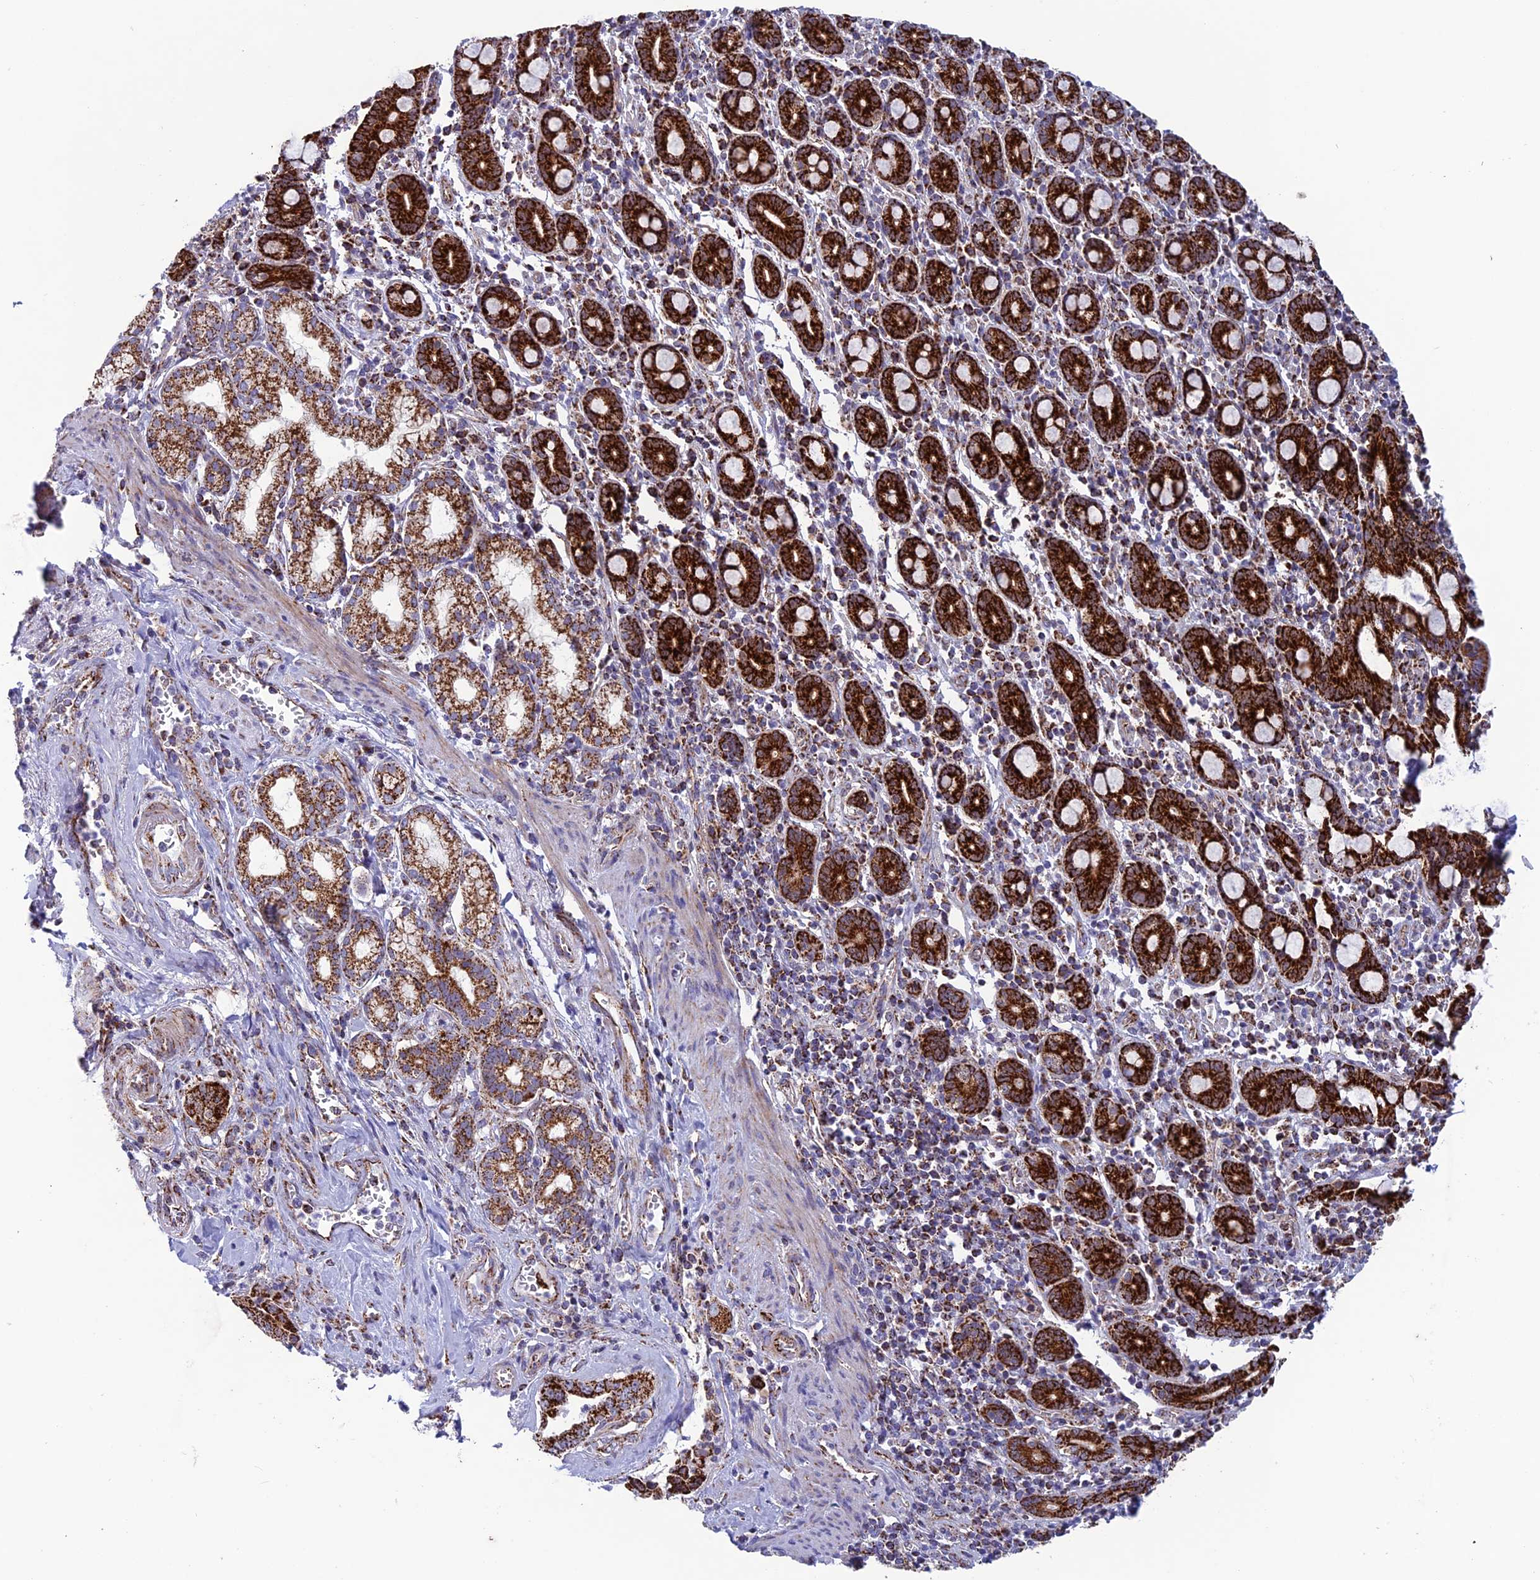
{"staining": {"intensity": "strong", "quantity": ">75%", "location": "cytoplasmic/membranous"}, "tissue": "pancreatic cancer", "cell_type": "Tumor cells", "image_type": "cancer", "snomed": [{"axis": "morphology", "description": "Adenocarcinoma, NOS"}, {"axis": "topography", "description": "Pancreas"}], "caption": "Protein analysis of pancreatic cancer tissue exhibits strong cytoplasmic/membranous staining in about >75% of tumor cells.", "gene": "MRPS18B", "patient": {"sex": "male", "age": 70}}